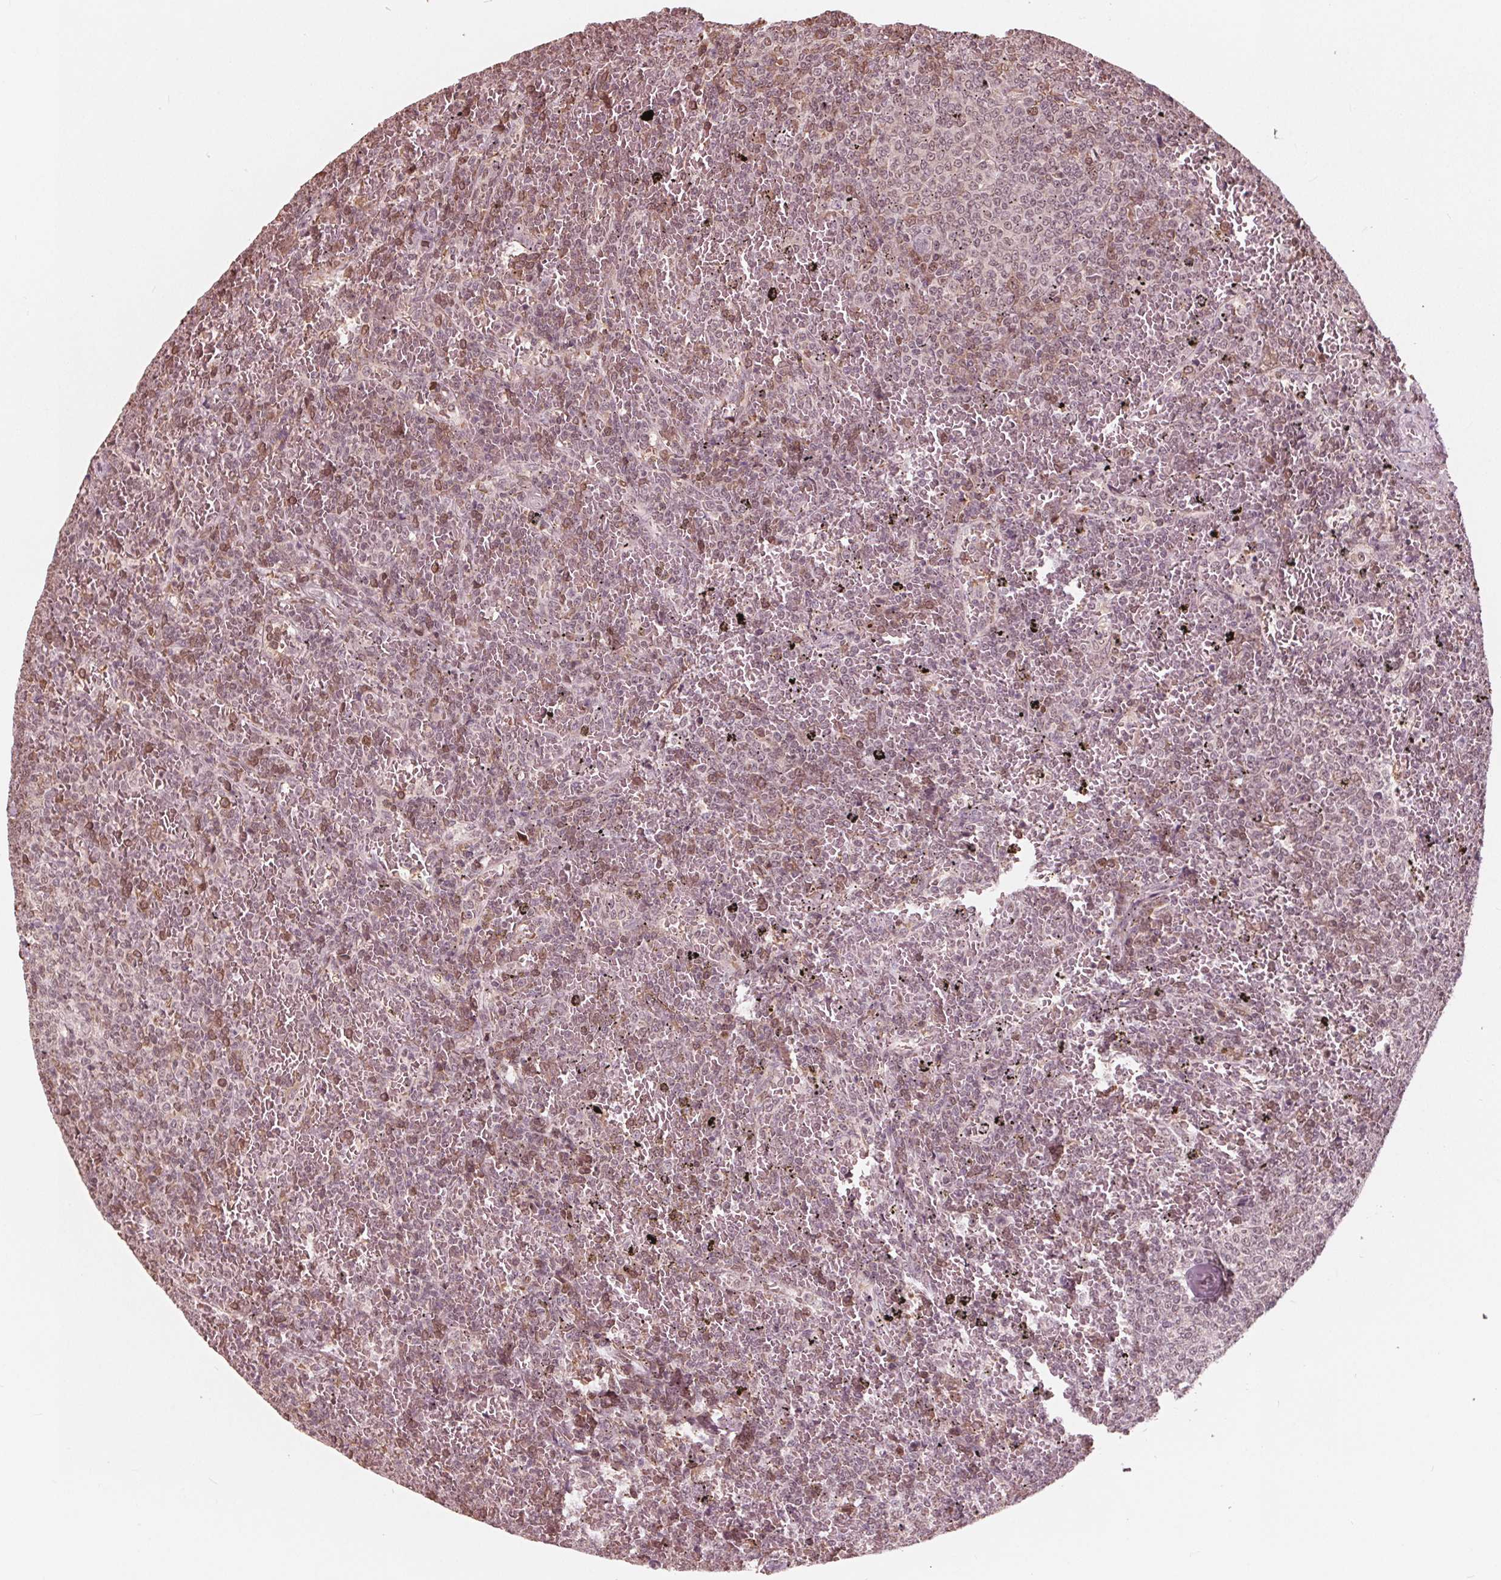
{"staining": {"intensity": "weak", "quantity": "<25%", "location": "nuclear"}, "tissue": "lymphoma", "cell_type": "Tumor cells", "image_type": "cancer", "snomed": [{"axis": "morphology", "description": "Malignant lymphoma, non-Hodgkin's type, Low grade"}, {"axis": "topography", "description": "Spleen"}], "caption": "Tumor cells are negative for brown protein staining in lymphoma.", "gene": "HIRIP3", "patient": {"sex": "female", "age": 77}}